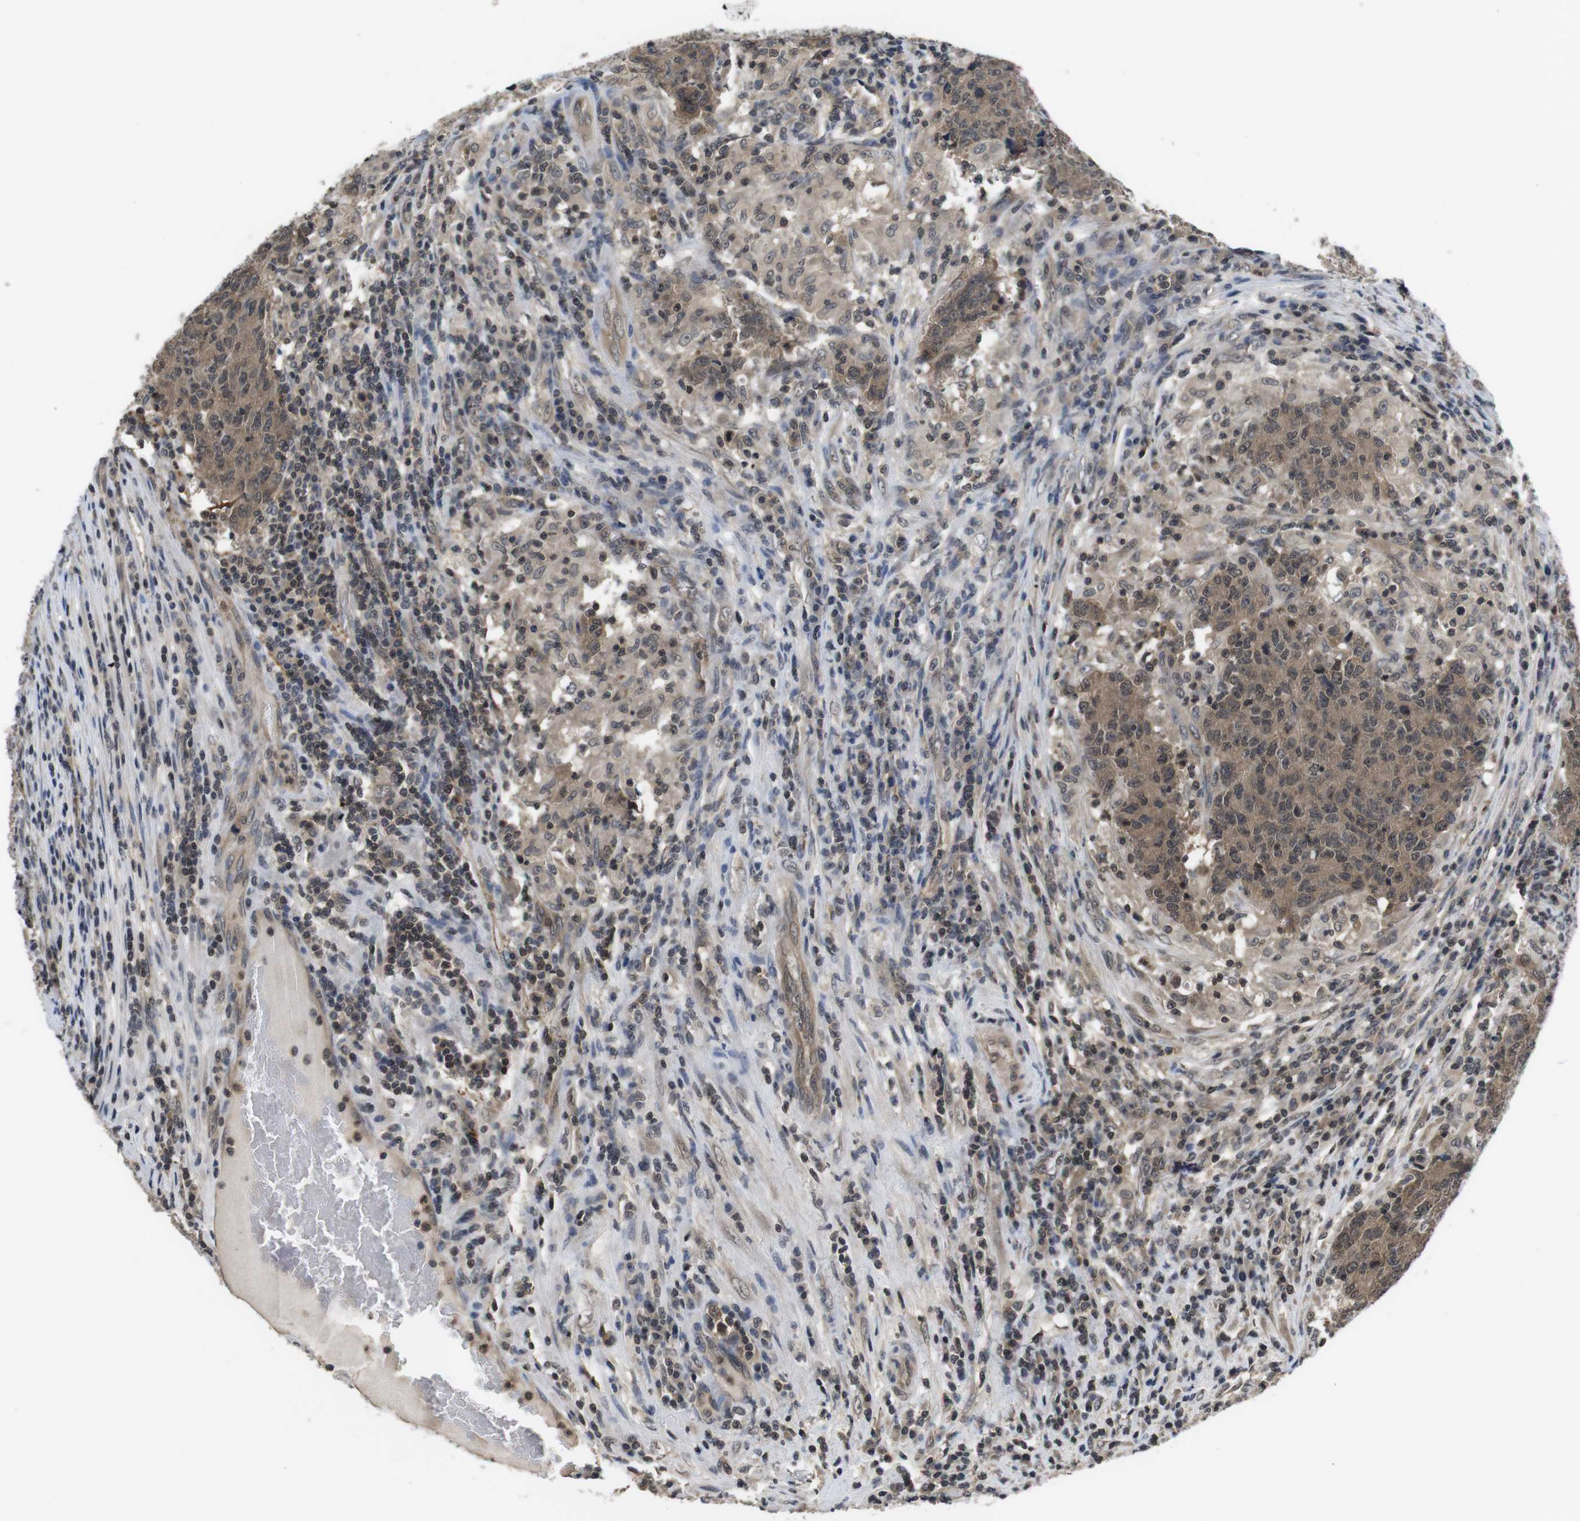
{"staining": {"intensity": "weak", "quantity": ">75%", "location": "cytoplasmic/membranous,nuclear"}, "tissue": "colorectal cancer", "cell_type": "Tumor cells", "image_type": "cancer", "snomed": [{"axis": "morphology", "description": "Normal tissue, NOS"}, {"axis": "morphology", "description": "Adenocarcinoma, NOS"}, {"axis": "topography", "description": "Colon"}], "caption": "Protein expression analysis of human colorectal adenocarcinoma reveals weak cytoplasmic/membranous and nuclear expression in about >75% of tumor cells.", "gene": "FADD", "patient": {"sex": "female", "age": 75}}